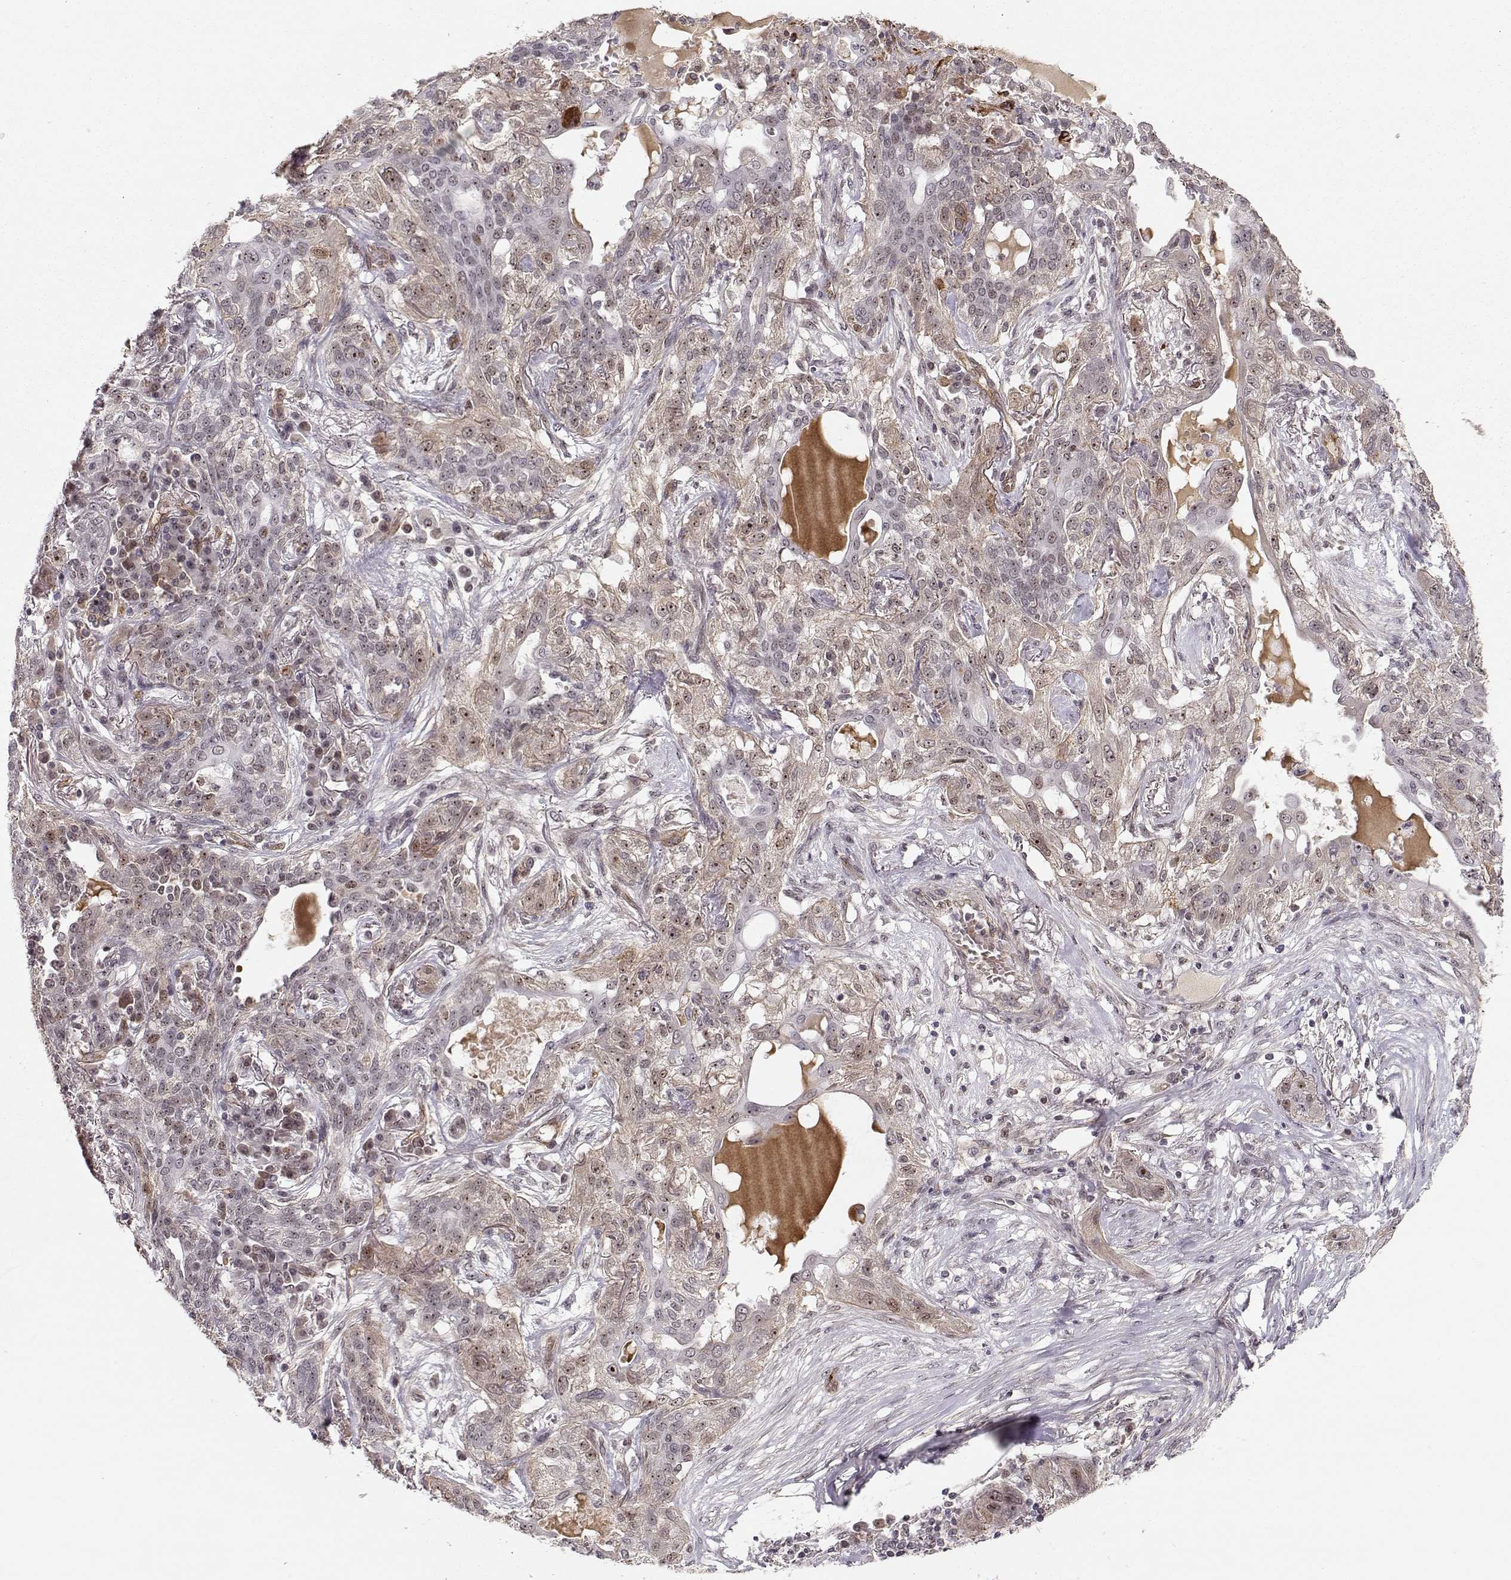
{"staining": {"intensity": "moderate", "quantity": "<25%", "location": "nuclear"}, "tissue": "lung cancer", "cell_type": "Tumor cells", "image_type": "cancer", "snomed": [{"axis": "morphology", "description": "Squamous cell carcinoma, NOS"}, {"axis": "topography", "description": "Lung"}], "caption": "This histopathology image displays IHC staining of human squamous cell carcinoma (lung), with low moderate nuclear expression in about <25% of tumor cells.", "gene": "CIR1", "patient": {"sex": "female", "age": 70}}